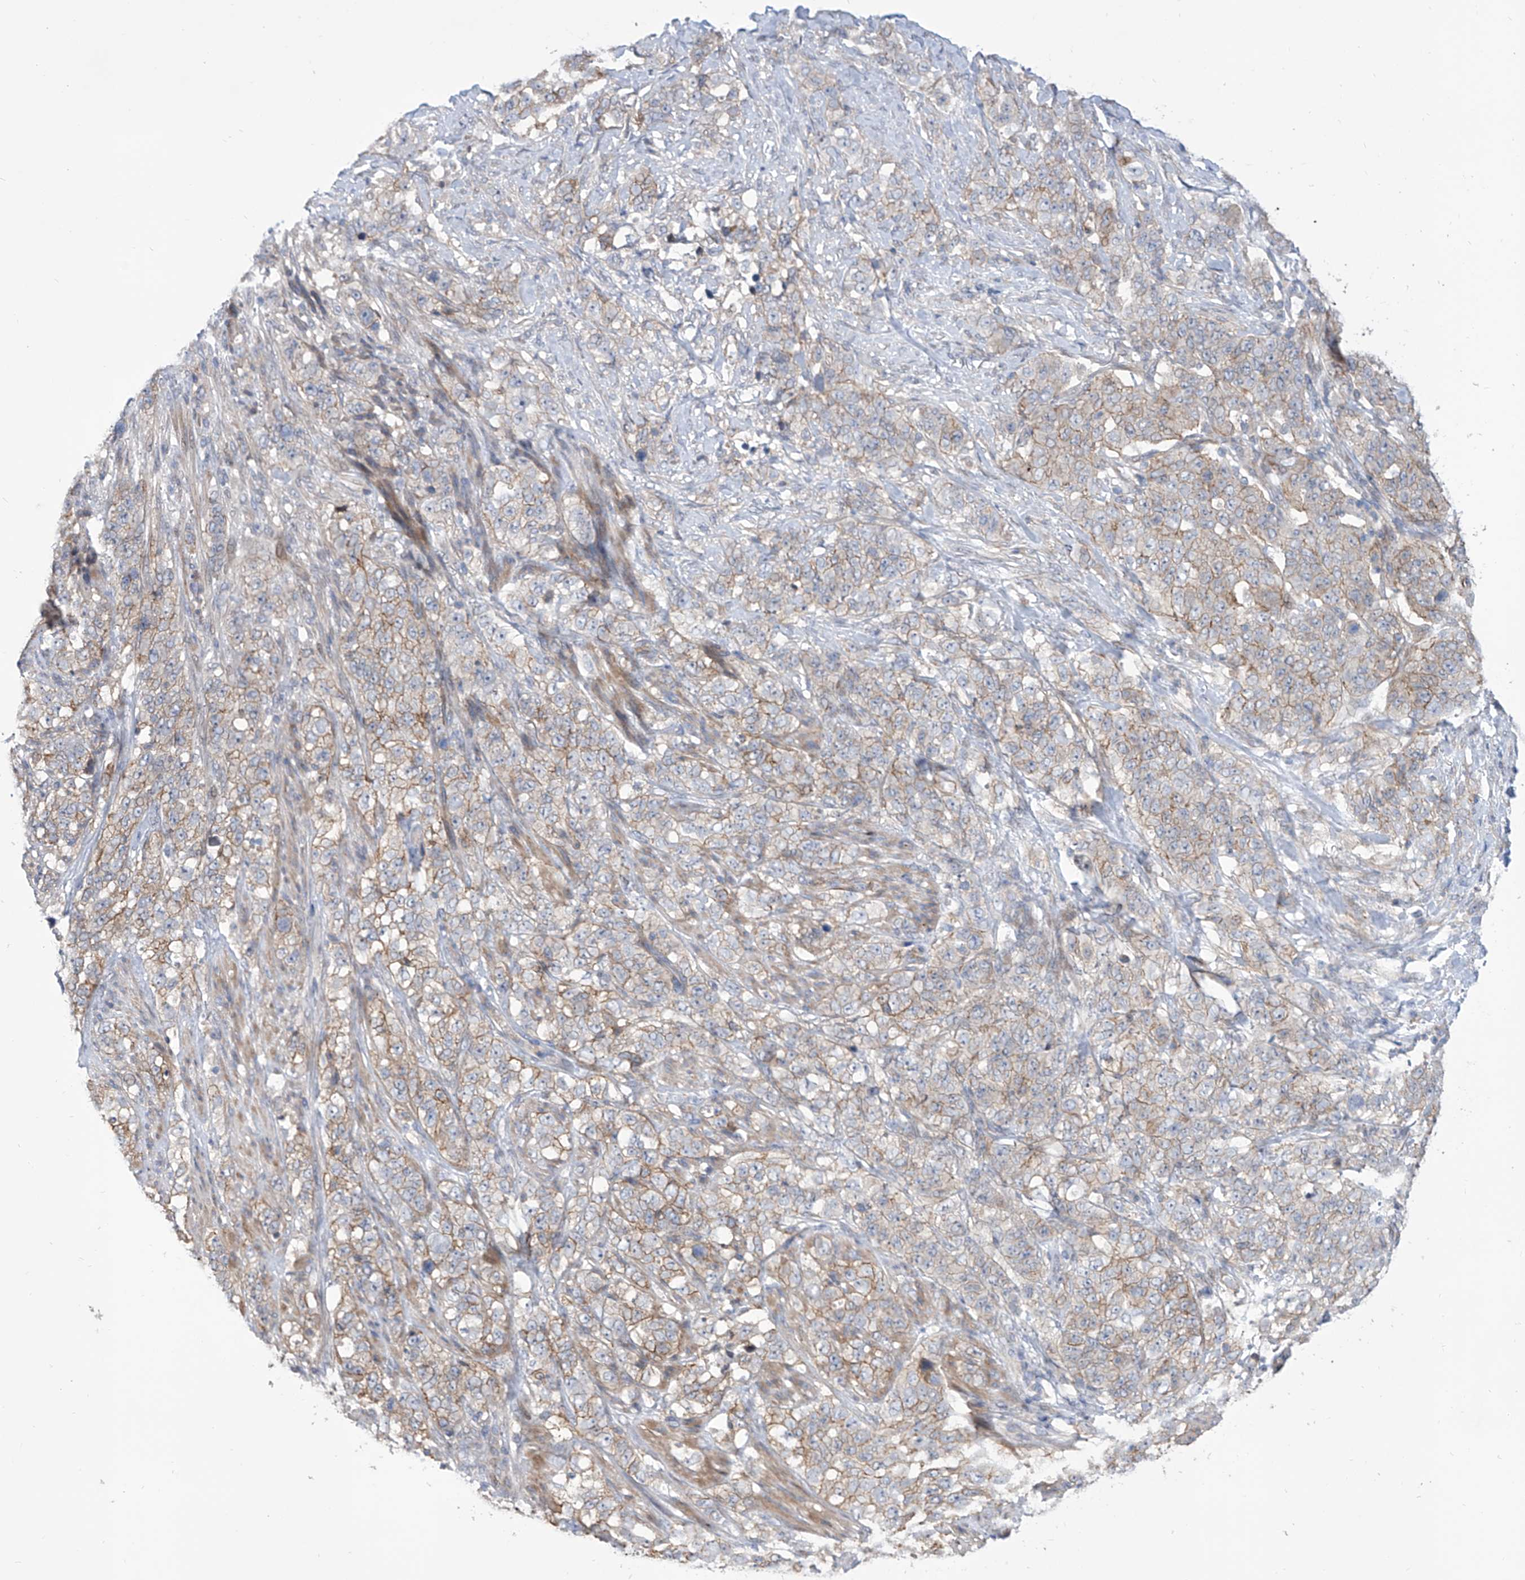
{"staining": {"intensity": "moderate", "quantity": "25%-75%", "location": "cytoplasmic/membranous"}, "tissue": "stomach cancer", "cell_type": "Tumor cells", "image_type": "cancer", "snomed": [{"axis": "morphology", "description": "Adenocarcinoma, NOS"}, {"axis": "topography", "description": "Stomach"}], "caption": "Immunohistochemistry of human stomach cancer (adenocarcinoma) shows medium levels of moderate cytoplasmic/membranous positivity in approximately 25%-75% of tumor cells.", "gene": "LRRC1", "patient": {"sex": "male", "age": 48}}